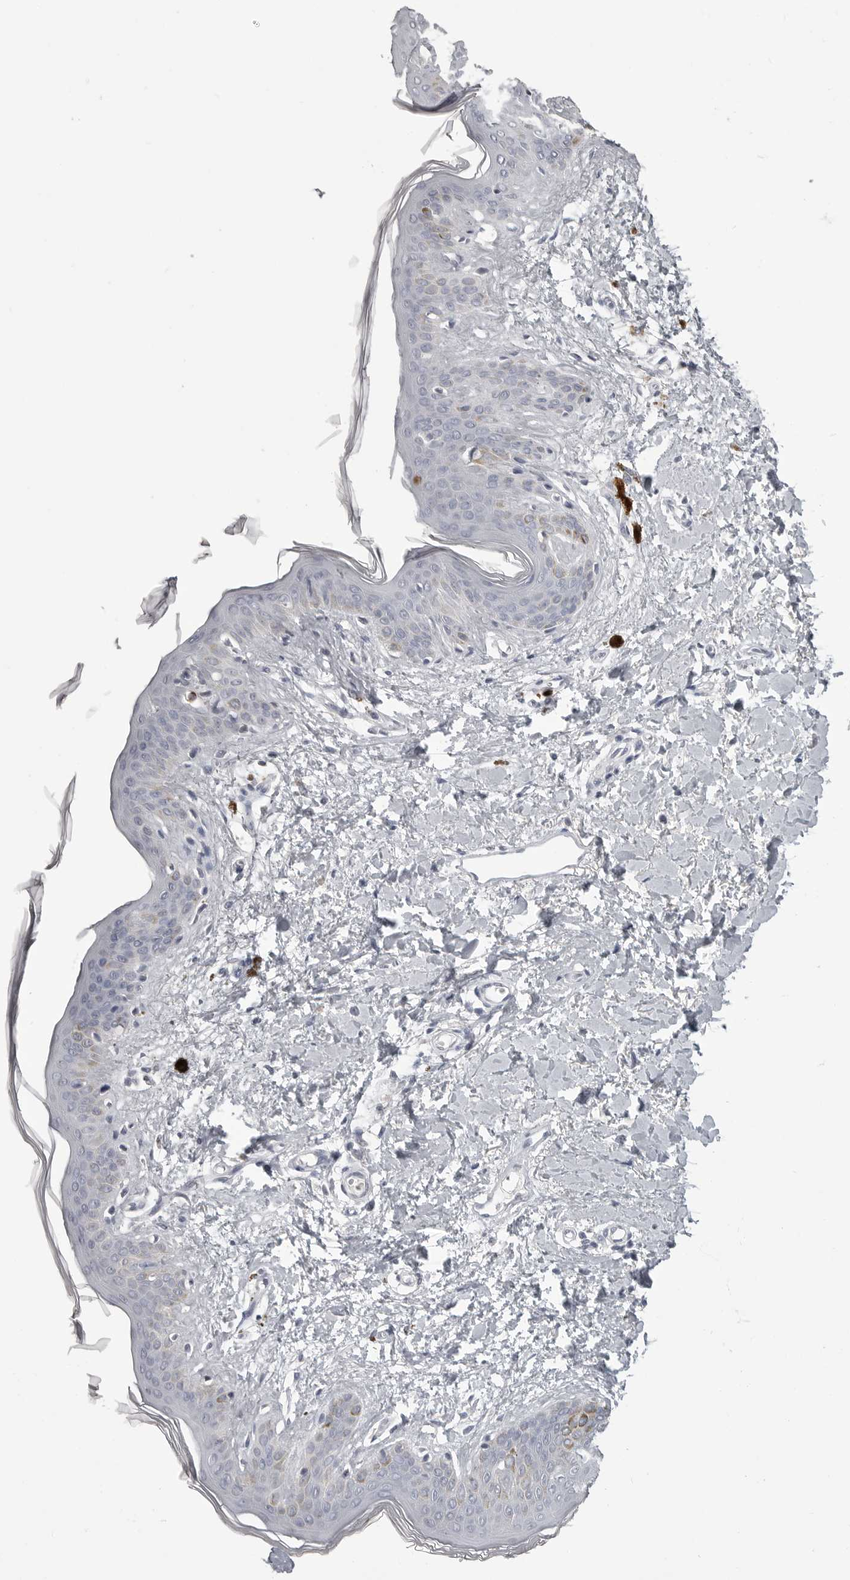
{"staining": {"intensity": "negative", "quantity": "none", "location": "none"}, "tissue": "skin", "cell_type": "Fibroblasts", "image_type": "normal", "snomed": [{"axis": "morphology", "description": "Normal tissue, NOS"}, {"axis": "topography", "description": "Skin"}], "caption": "Micrograph shows no significant protein expression in fibroblasts of unremarkable skin. Nuclei are stained in blue.", "gene": "TIMP1", "patient": {"sex": "female", "age": 46}}